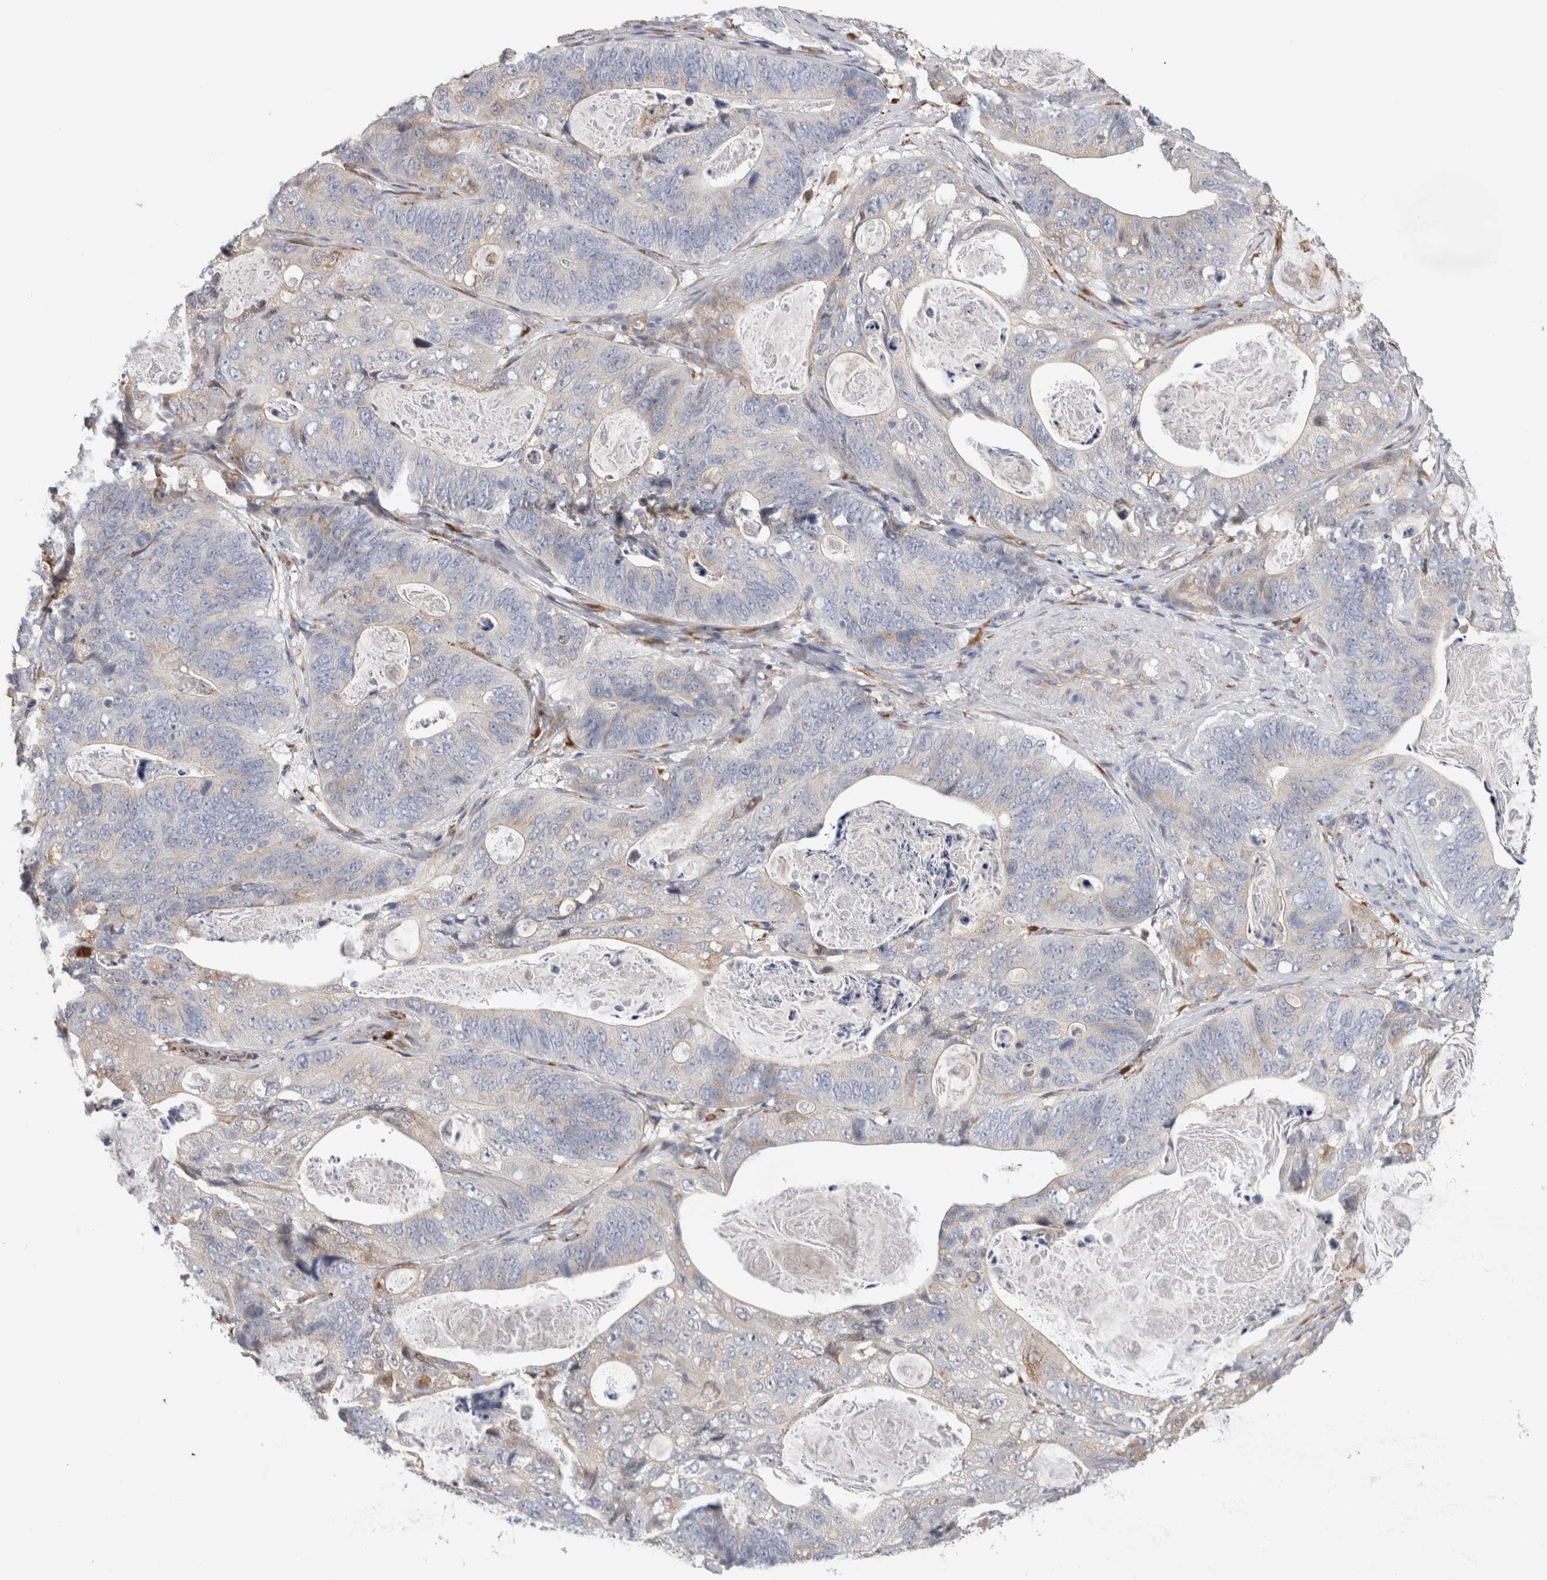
{"staining": {"intensity": "weak", "quantity": "<25%", "location": "cytoplasmic/membranous"}, "tissue": "stomach cancer", "cell_type": "Tumor cells", "image_type": "cancer", "snomed": [{"axis": "morphology", "description": "Normal tissue, NOS"}, {"axis": "morphology", "description": "Adenocarcinoma, NOS"}, {"axis": "topography", "description": "Stomach"}], "caption": "This histopathology image is of stomach adenocarcinoma stained with immunohistochemistry (IHC) to label a protein in brown with the nuclei are counter-stained blue. There is no staining in tumor cells.", "gene": "P4HA1", "patient": {"sex": "female", "age": 89}}